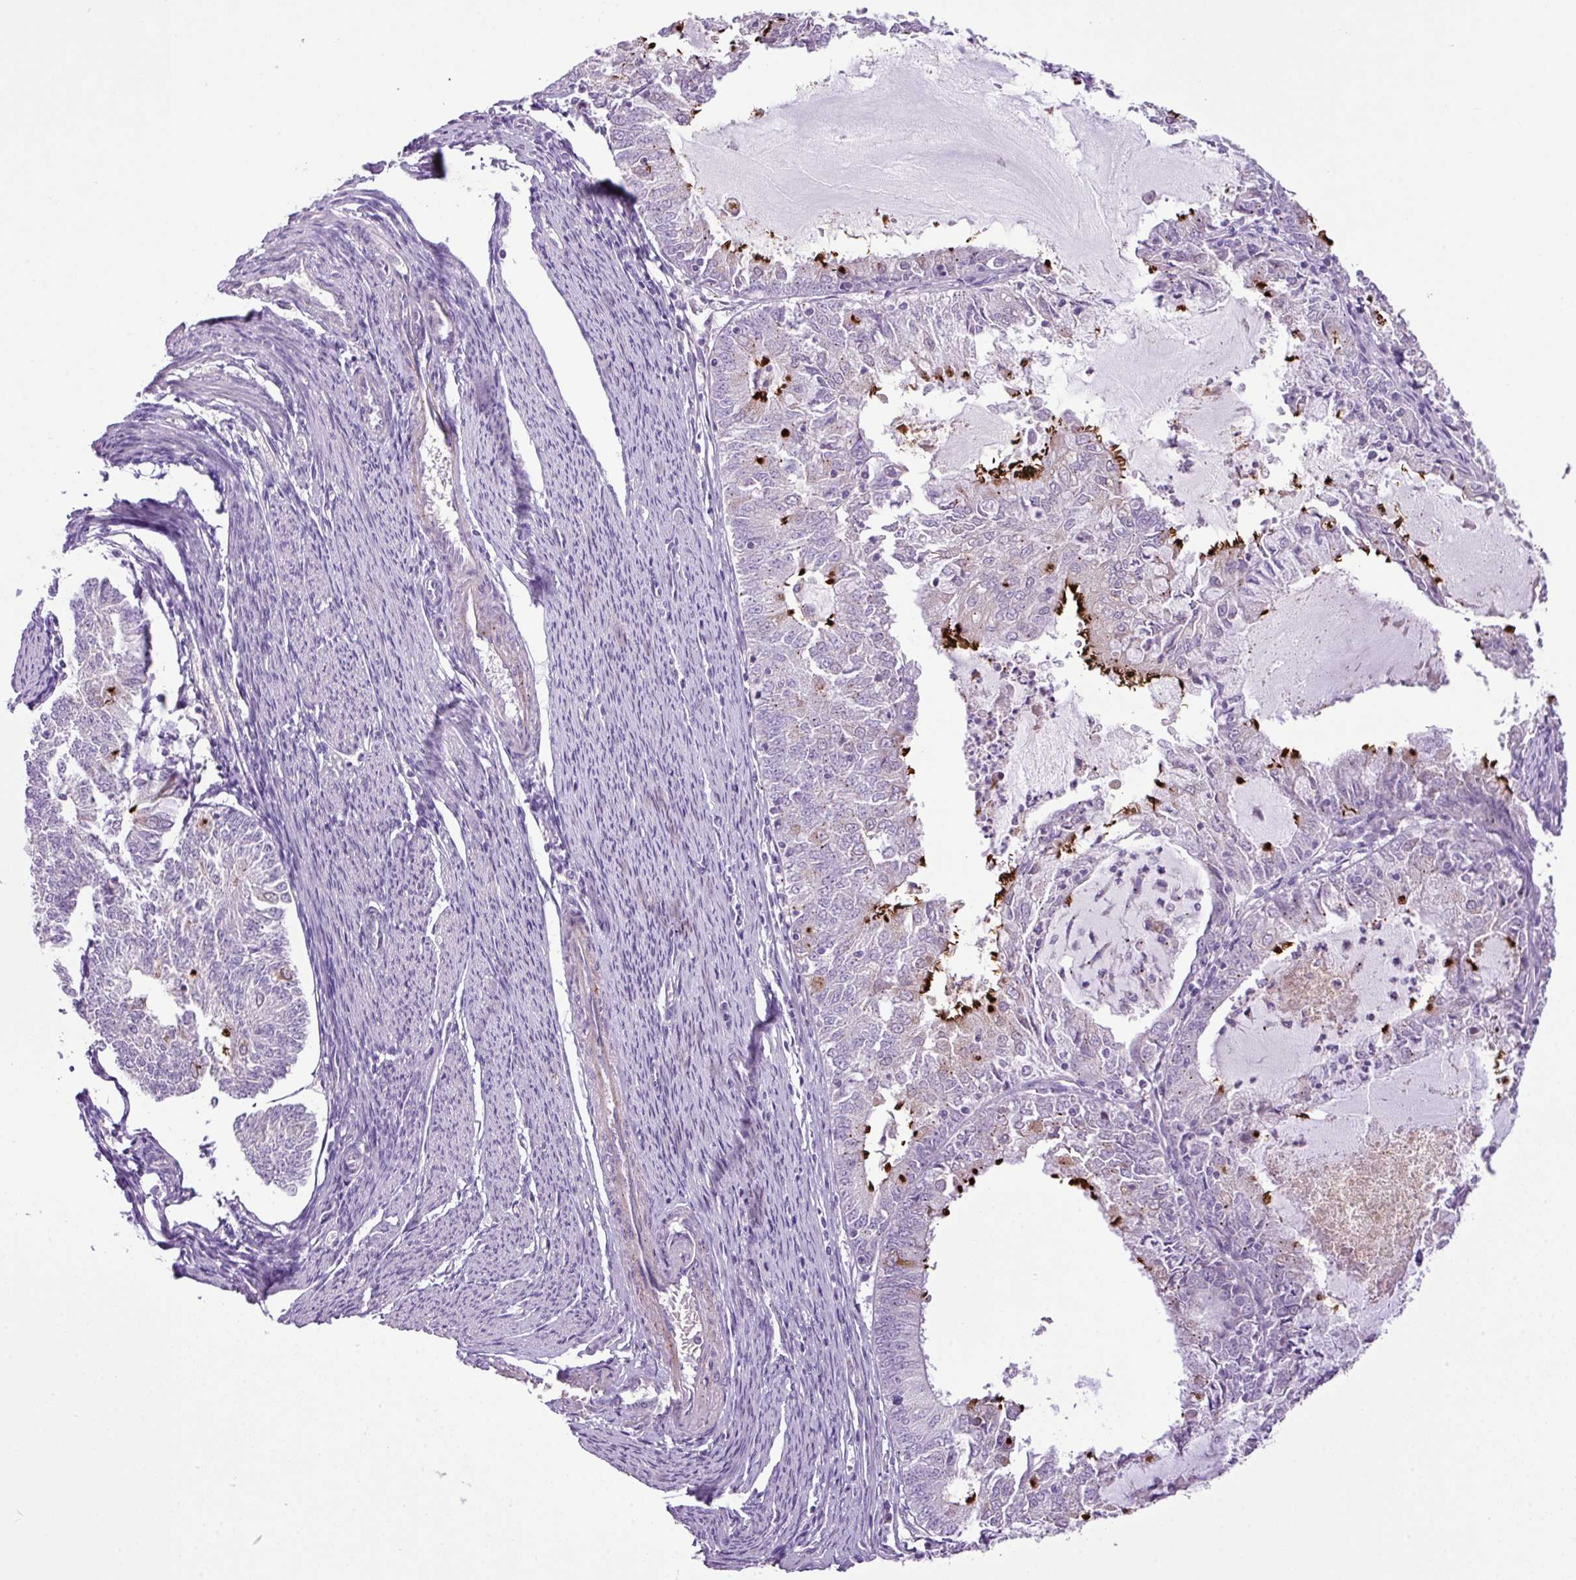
{"staining": {"intensity": "strong", "quantity": "<25%", "location": "cytoplasmic/membranous"}, "tissue": "endometrial cancer", "cell_type": "Tumor cells", "image_type": "cancer", "snomed": [{"axis": "morphology", "description": "Adenocarcinoma, NOS"}, {"axis": "topography", "description": "Endometrium"}], "caption": "IHC staining of endometrial adenocarcinoma, which displays medium levels of strong cytoplasmic/membranous expression in approximately <25% of tumor cells indicating strong cytoplasmic/membranous protein staining. The staining was performed using DAB (brown) for protein detection and nuclei were counterstained in hematoxylin (blue).", "gene": "DNAJB13", "patient": {"sex": "female", "age": 57}}